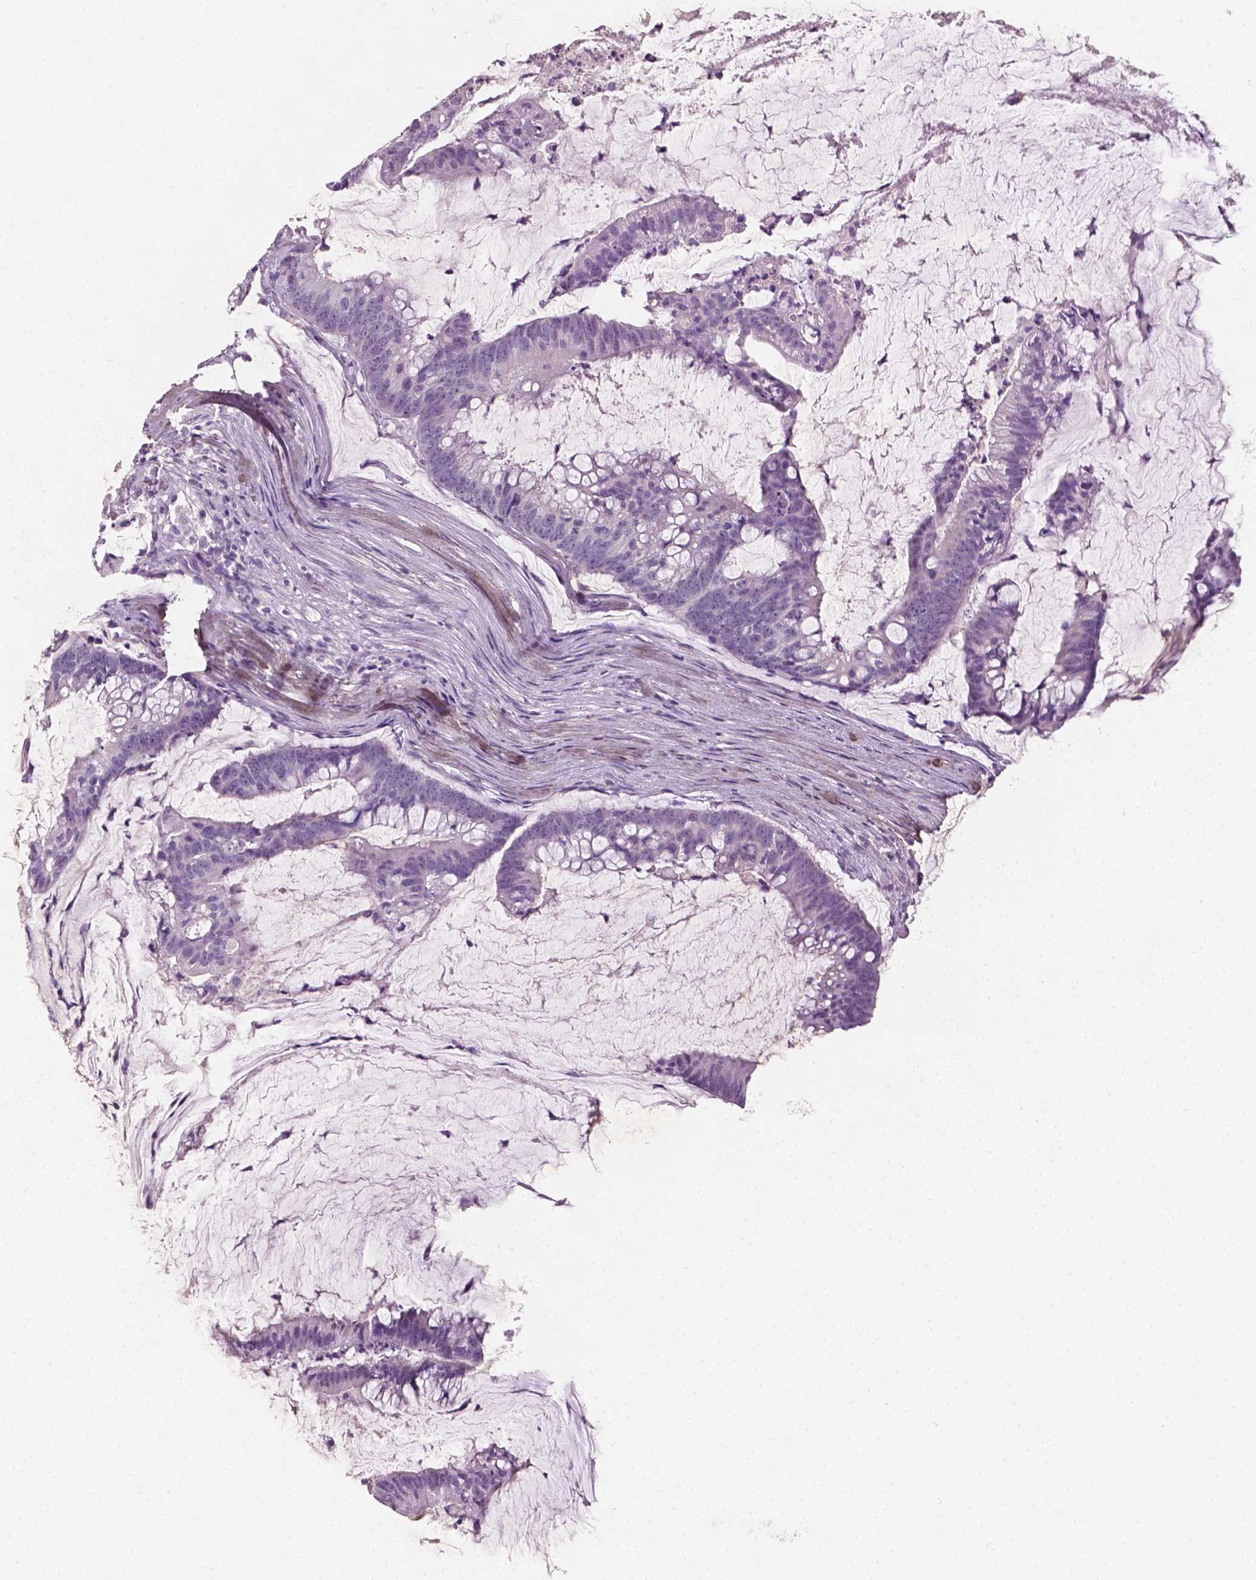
{"staining": {"intensity": "negative", "quantity": "none", "location": "none"}, "tissue": "colorectal cancer", "cell_type": "Tumor cells", "image_type": "cancer", "snomed": [{"axis": "morphology", "description": "Adenocarcinoma, NOS"}, {"axis": "topography", "description": "Colon"}], "caption": "Colorectal cancer (adenocarcinoma) was stained to show a protein in brown. There is no significant expression in tumor cells.", "gene": "DLG2", "patient": {"sex": "male", "age": 62}}